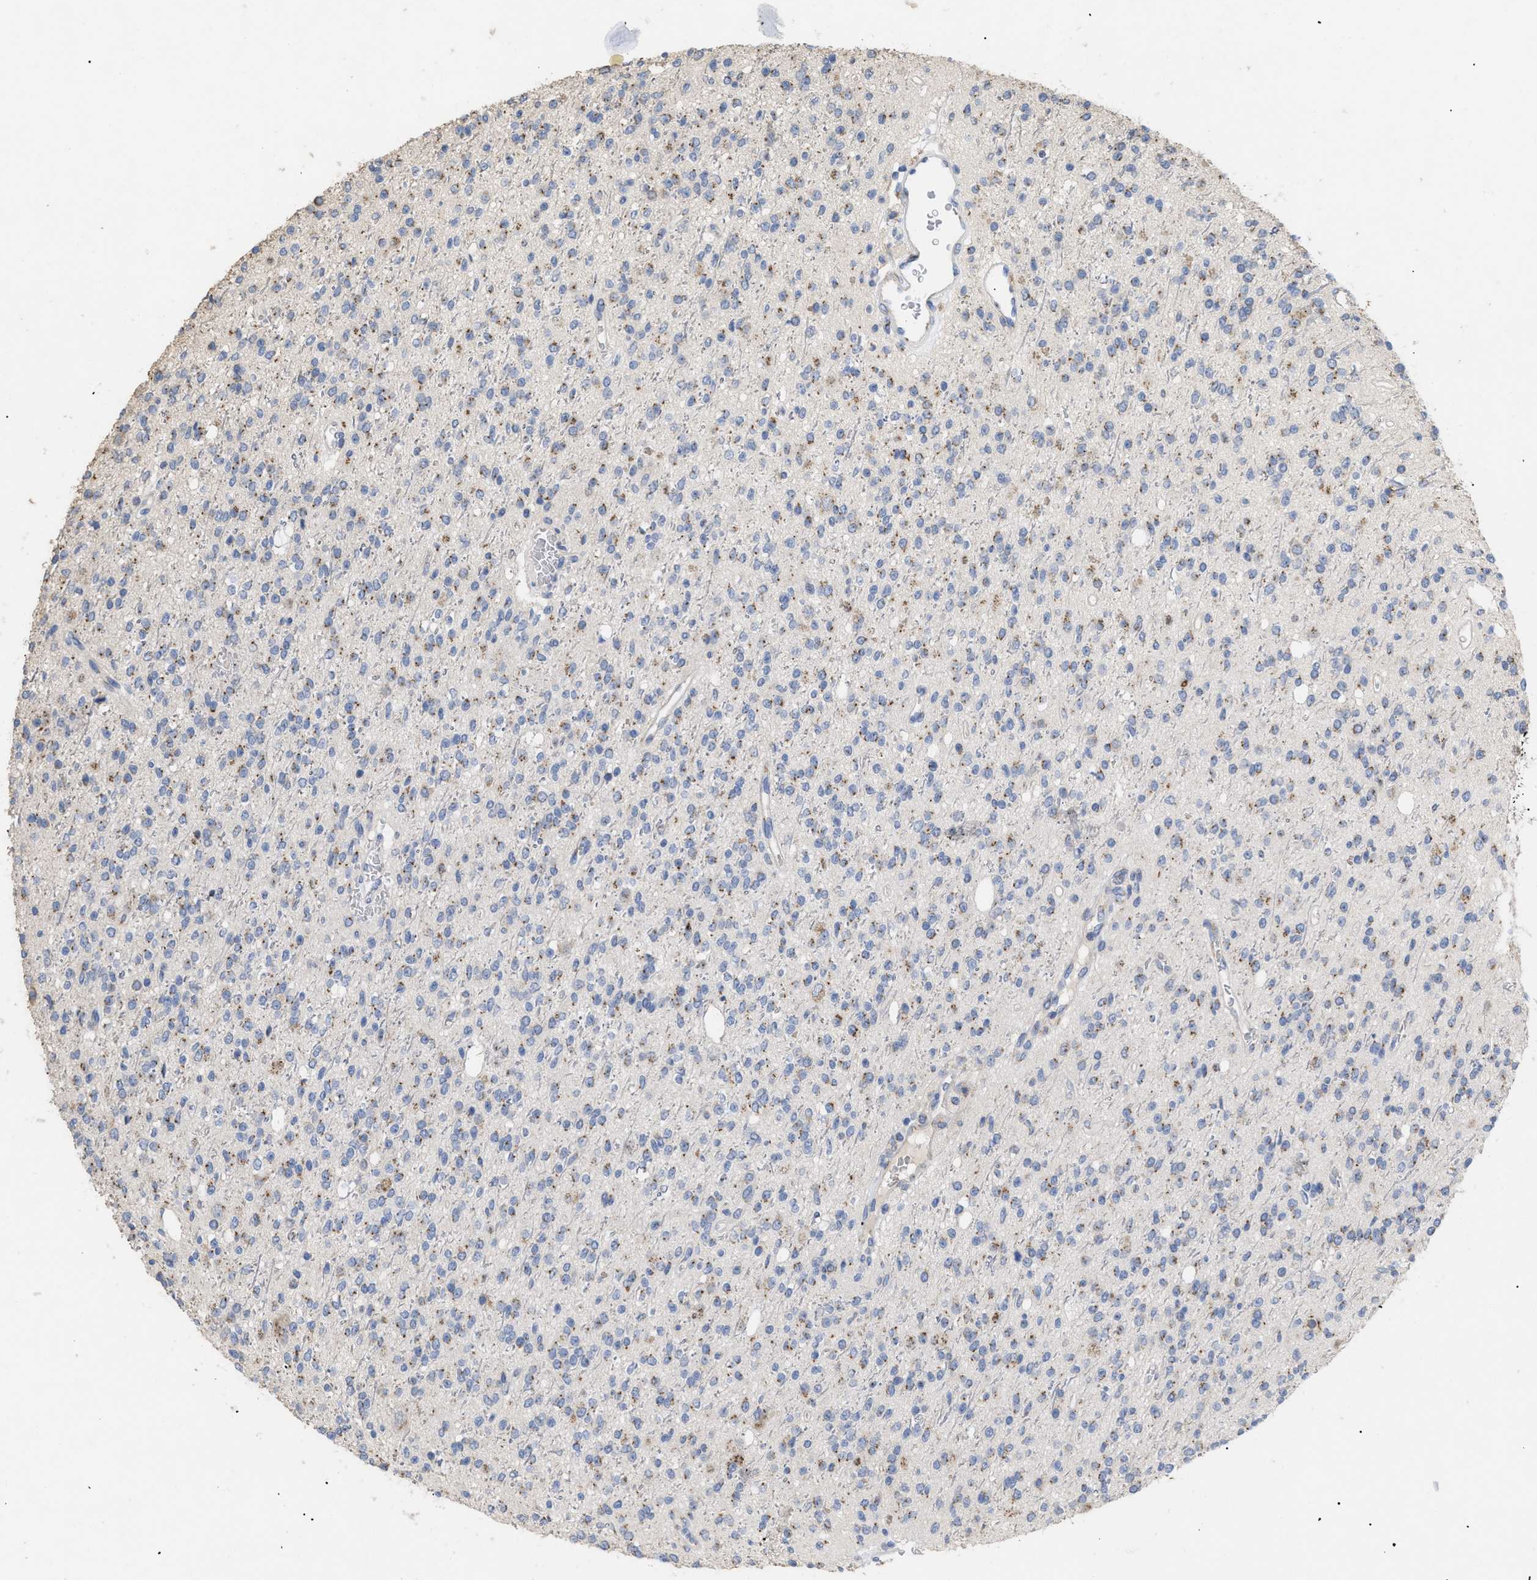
{"staining": {"intensity": "weak", "quantity": "<25%", "location": "cytoplasmic/membranous"}, "tissue": "glioma", "cell_type": "Tumor cells", "image_type": "cancer", "snomed": [{"axis": "morphology", "description": "Glioma, malignant, High grade"}, {"axis": "topography", "description": "Brain"}], "caption": "Malignant glioma (high-grade) stained for a protein using IHC demonstrates no positivity tumor cells.", "gene": "SLC50A1", "patient": {"sex": "male", "age": 34}}